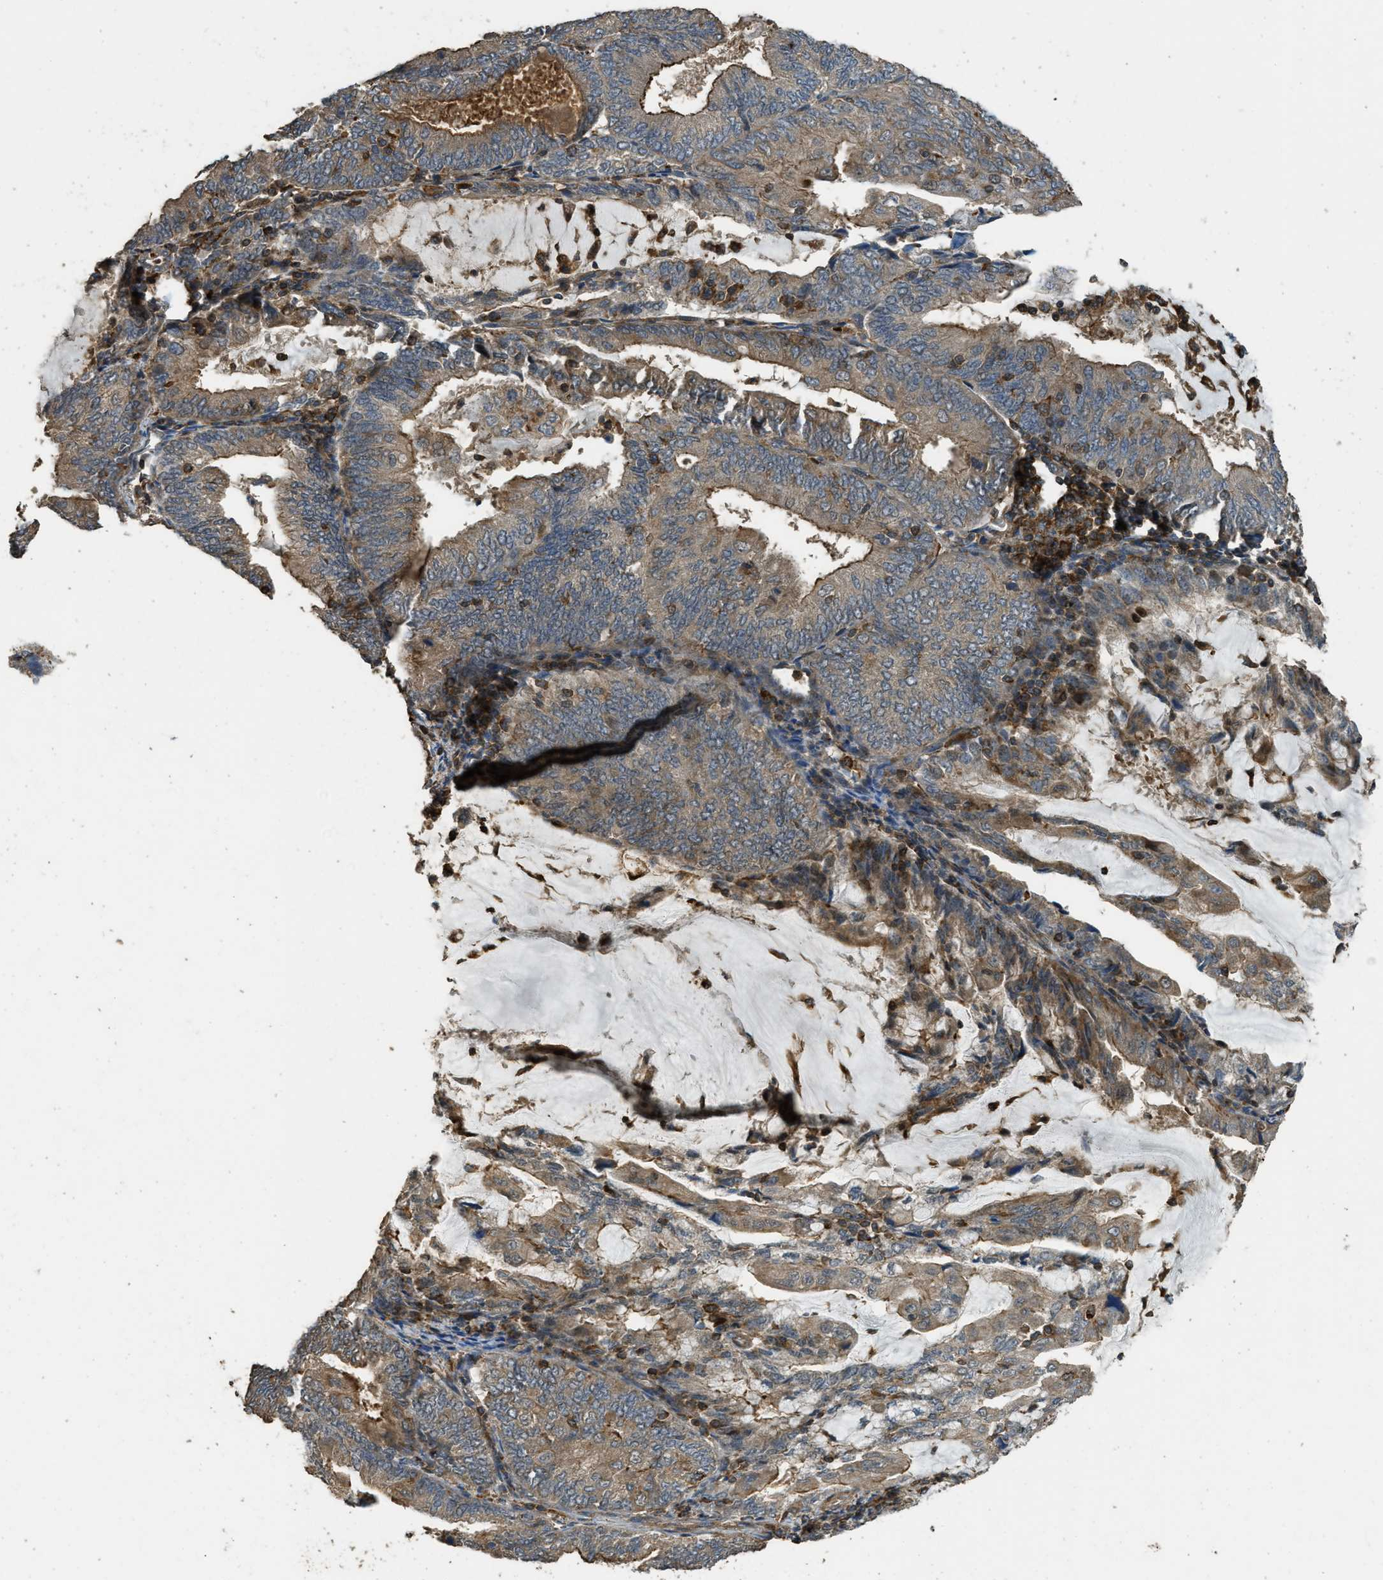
{"staining": {"intensity": "moderate", "quantity": ">75%", "location": "cytoplasmic/membranous"}, "tissue": "endometrial cancer", "cell_type": "Tumor cells", "image_type": "cancer", "snomed": [{"axis": "morphology", "description": "Adenocarcinoma, NOS"}, {"axis": "topography", "description": "Endometrium"}], "caption": "Endometrial cancer (adenocarcinoma) stained with a protein marker exhibits moderate staining in tumor cells.", "gene": "PPP6R3", "patient": {"sex": "female", "age": 81}}